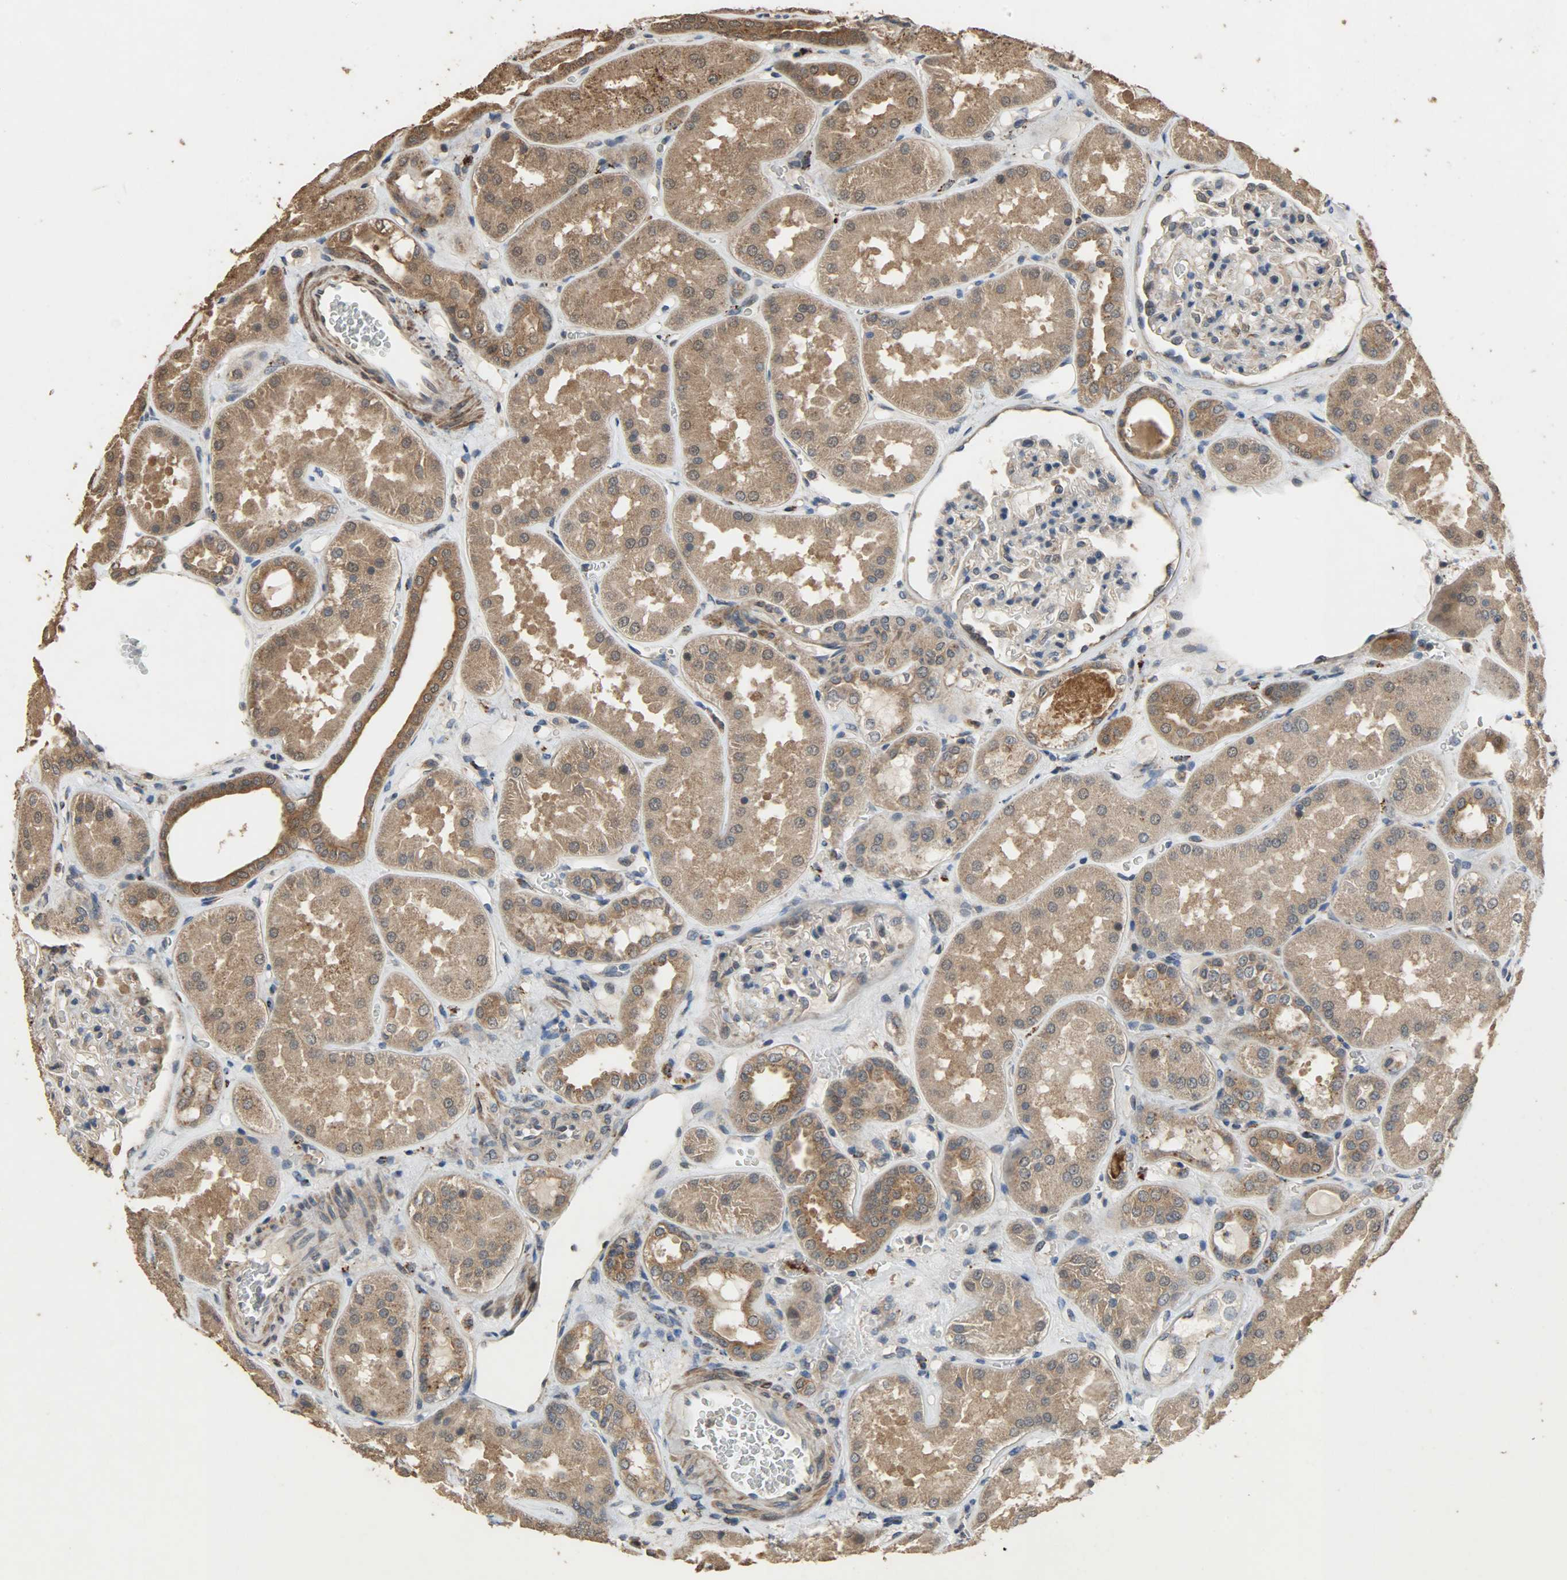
{"staining": {"intensity": "weak", "quantity": ">75%", "location": "cytoplasmic/membranous"}, "tissue": "kidney", "cell_type": "Cells in glomeruli", "image_type": "normal", "snomed": [{"axis": "morphology", "description": "Normal tissue, NOS"}, {"axis": "topography", "description": "Kidney"}], "caption": "Immunohistochemical staining of benign human kidney shows low levels of weak cytoplasmic/membranous staining in about >75% of cells in glomeruli.", "gene": "CDKN2C", "patient": {"sex": "female", "age": 56}}